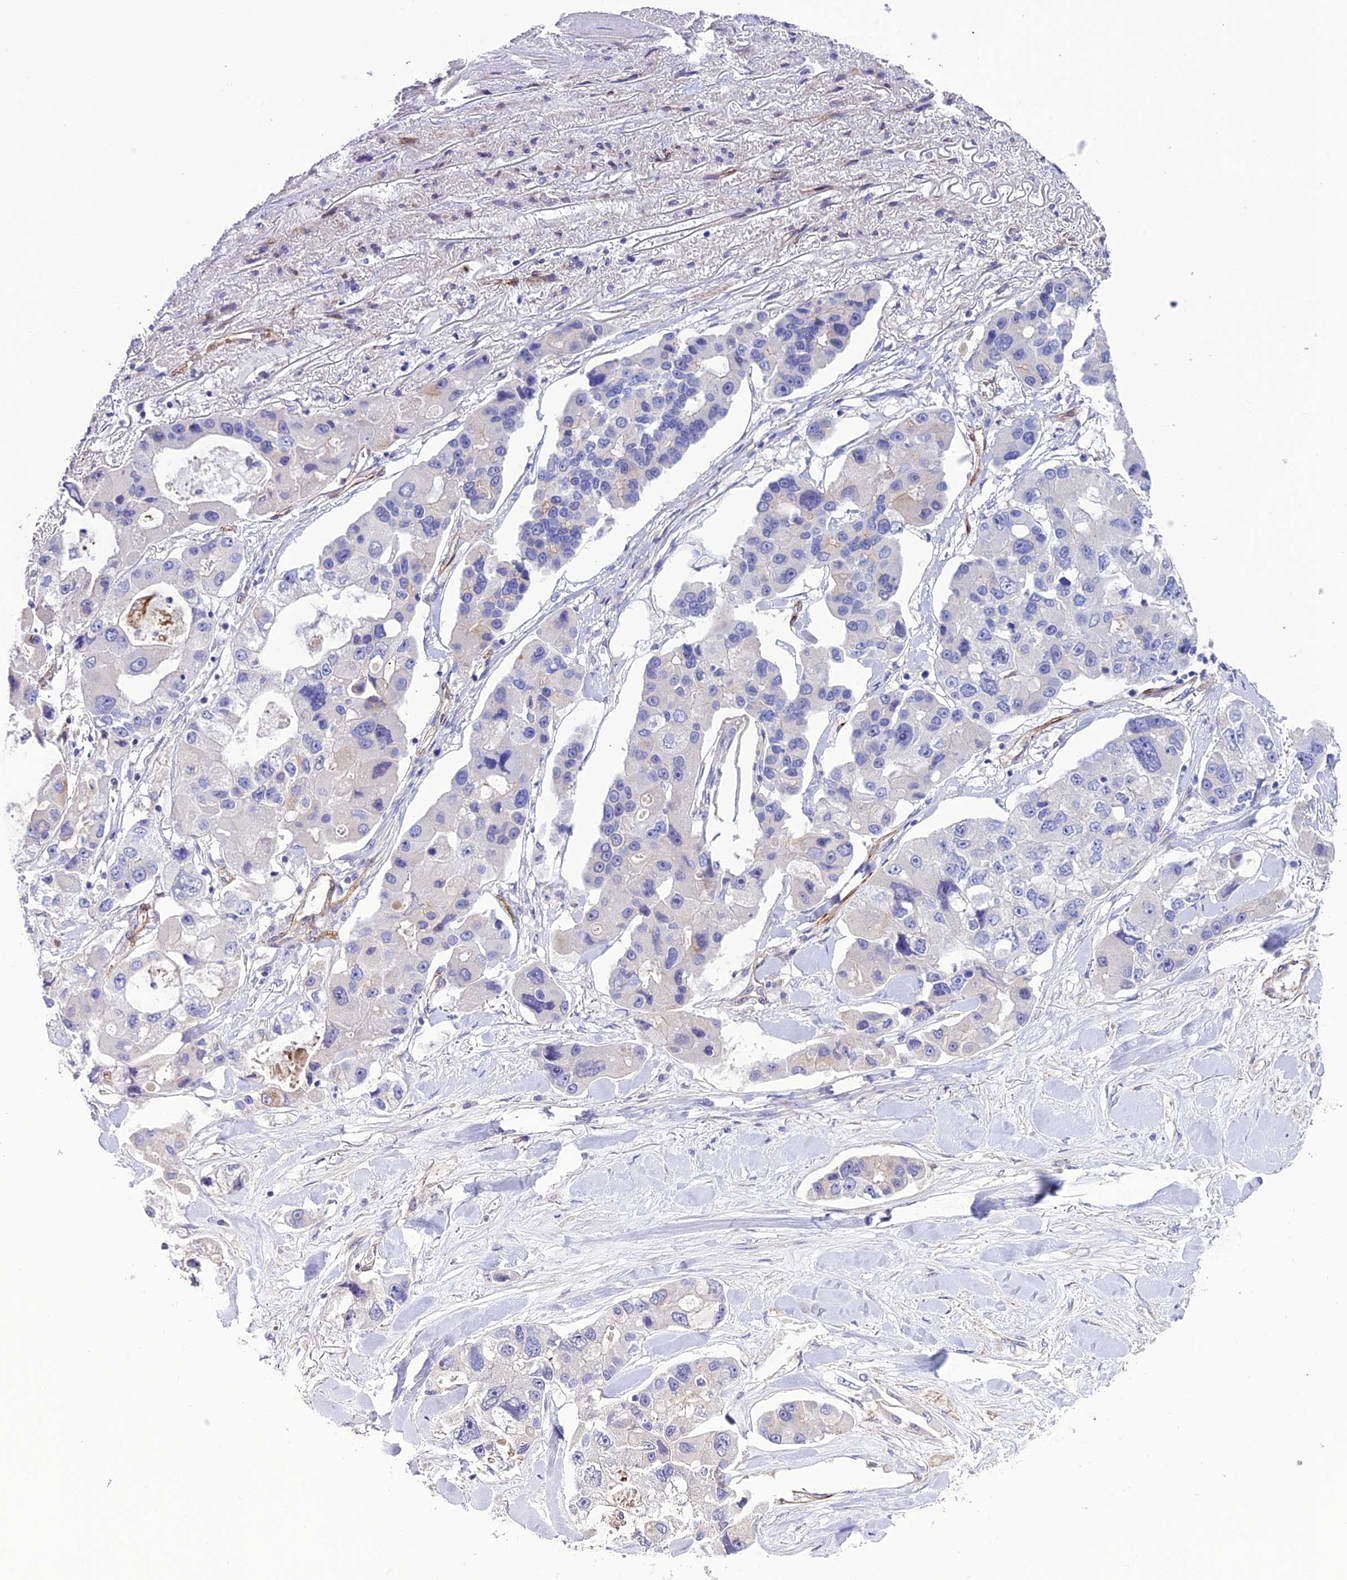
{"staining": {"intensity": "negative", "quantity": "none", "location": "none"}, "tissue": "lung cancer", "cell_type": "Tumor cells", "image_type": "cancer", "snomed": [{"axis": "morphology", "description": "Adenocarcinoma, NOS"}, {"axis": "topography", "description": "Lung"}], "caption": "This is a micrograph of immunohistochemistry staining of lung adenocarcinoma, which shows no expression in tumor cells.", "gene": "REX1BD", "patient": {"sex": "female", "age": 54}}